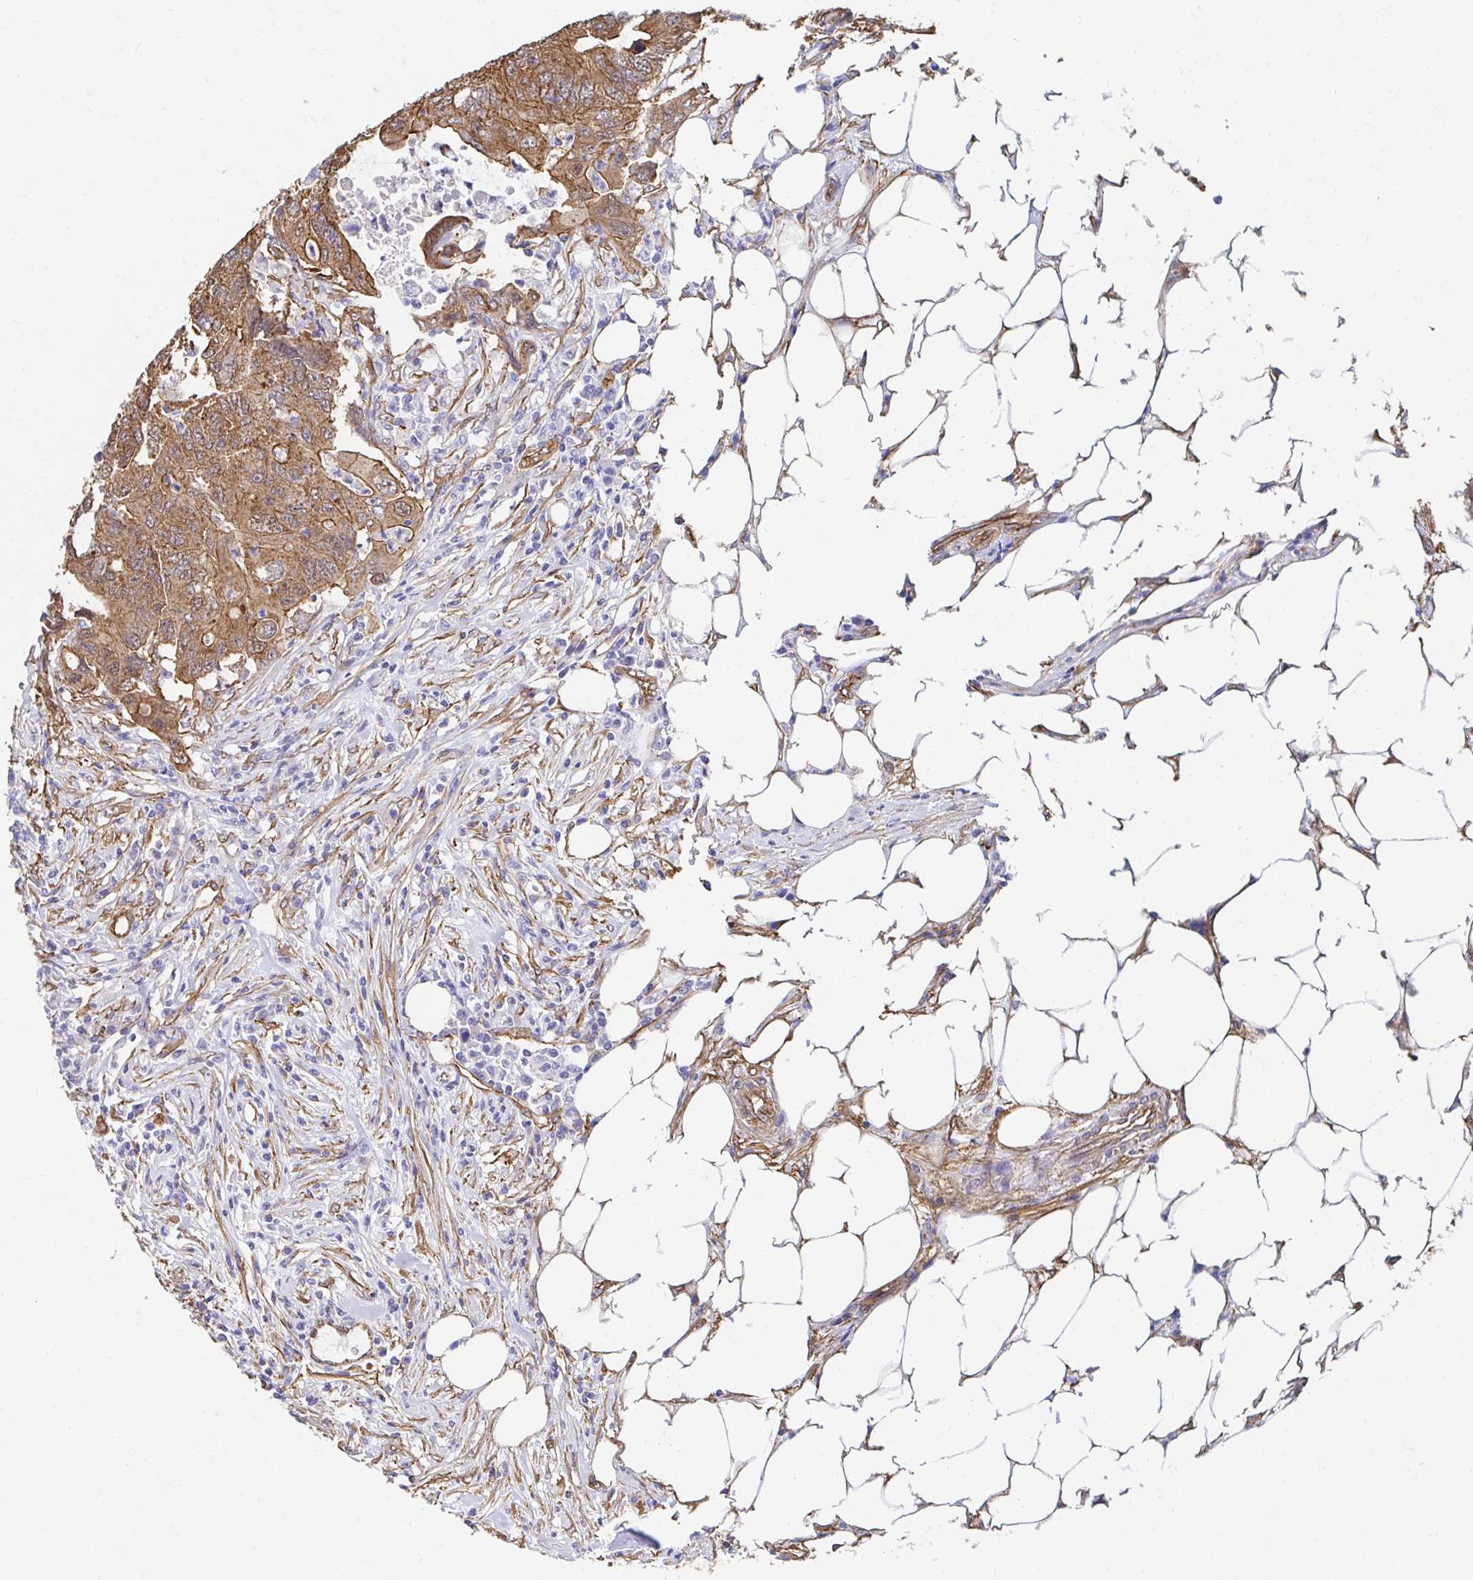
{"staining": {"intensity": "moderate", "quantity": ">75%", "location": "cytoplasmic/membranous"}, "tissue": "colorectal cancer", "cell_type": "Tumor cells", "image_type": "cancer", "snomed": [{"axis": "morphology", "description": "Adenocarcinoma, NOS"}, {"axis": "topography", "description": "Colon"}], "caption": "This is a micrograph of immunohistochemistry (IHC) staining of colorectal adenocarcinoma, which shows moderate expression in the cytoplasmic/membranous of tumor cells.", "gene": "CTTN", "patient": {"sex": "male", "age": 71}}